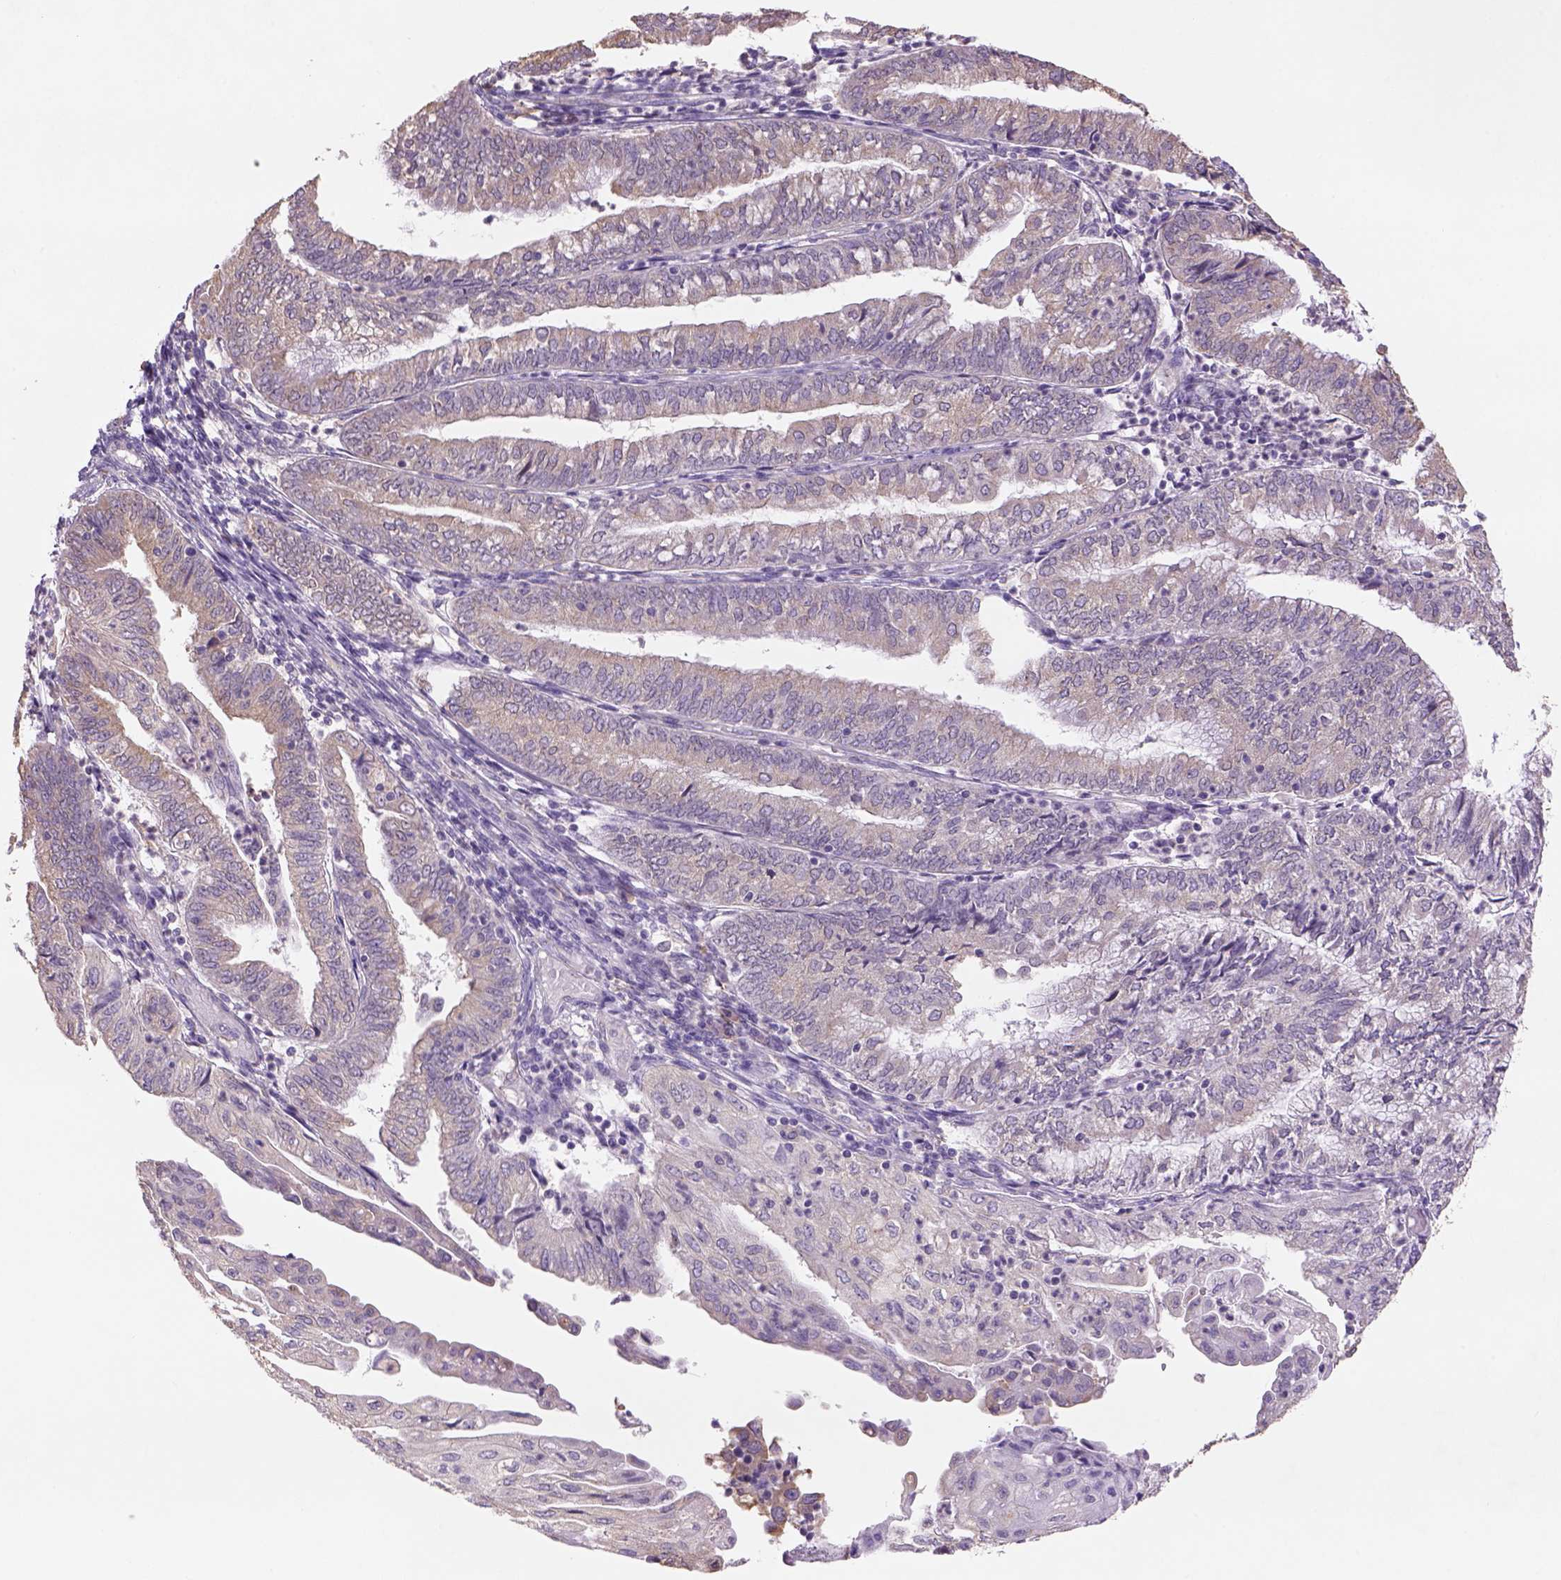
{"staining": {"intensity": "weak", "quantity": ">75%", "location": "cytoplasmic/membranous"}, "tissue": "endometrial cancer", "cell_type": "Tumor cells", "image_type": "cancer", "snomed": [{"axis": "morphology", "description": "Adenocarcinoma, NOS"}, {"axis": "topography", "description": "Endometrium"}], "caption": "A photomicrograph of human adenocarcinoma (endometrial) stained for a protein displays weak cytoplasmic/membranous brown staining in tumor cells.", "gene": "NAALAD2", "patient": {"sex": "female", "age": 55}}